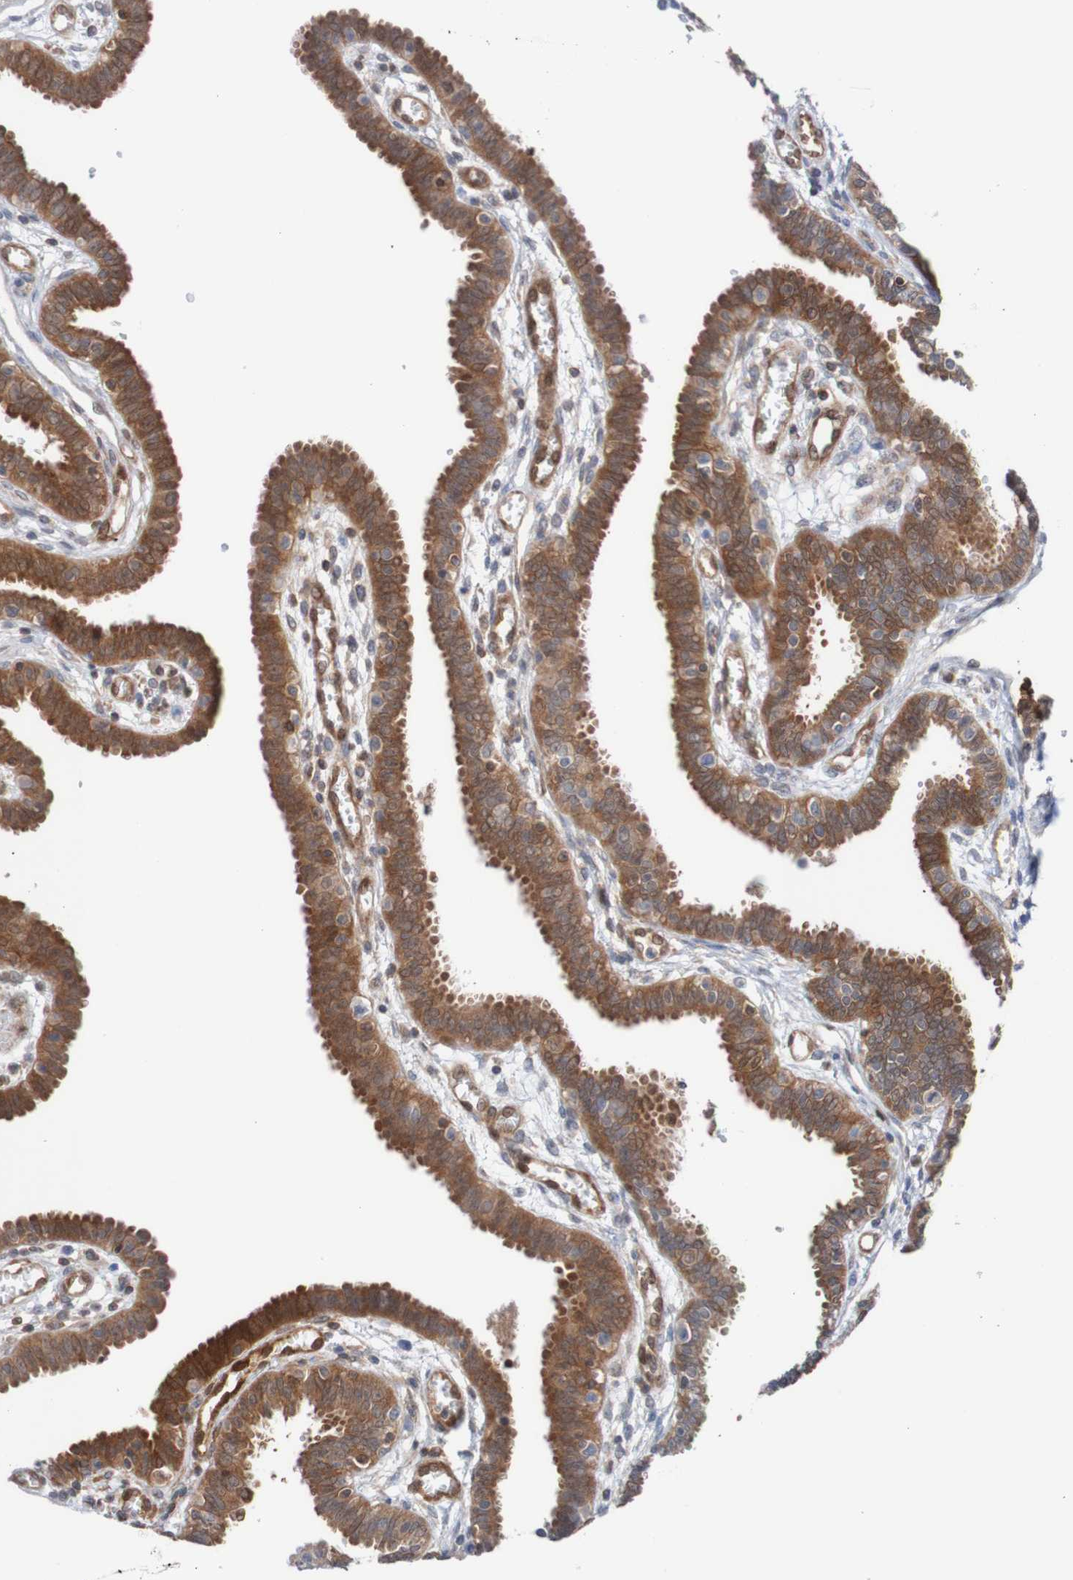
{"staining": {"intensity": "strong", "quantity": ">75%", "location": "cytoplasmic/membranous"}, "tissue": "fallopian tube", "cell_type": "Glandular cells", "image_type": "normal", "snomed": [{"axis": "morphology", "description": "Normal tissue, NOS"}, {"axis": "topography", "description": "Fallopian tube"}], "caption": "Protein staining shows strong cytoplasmic/membranous positivity in about >75% of glandular cells in benign fallopian tube.", "gene": "RIGI", "patient": {"sex": "female", "age": 32}}